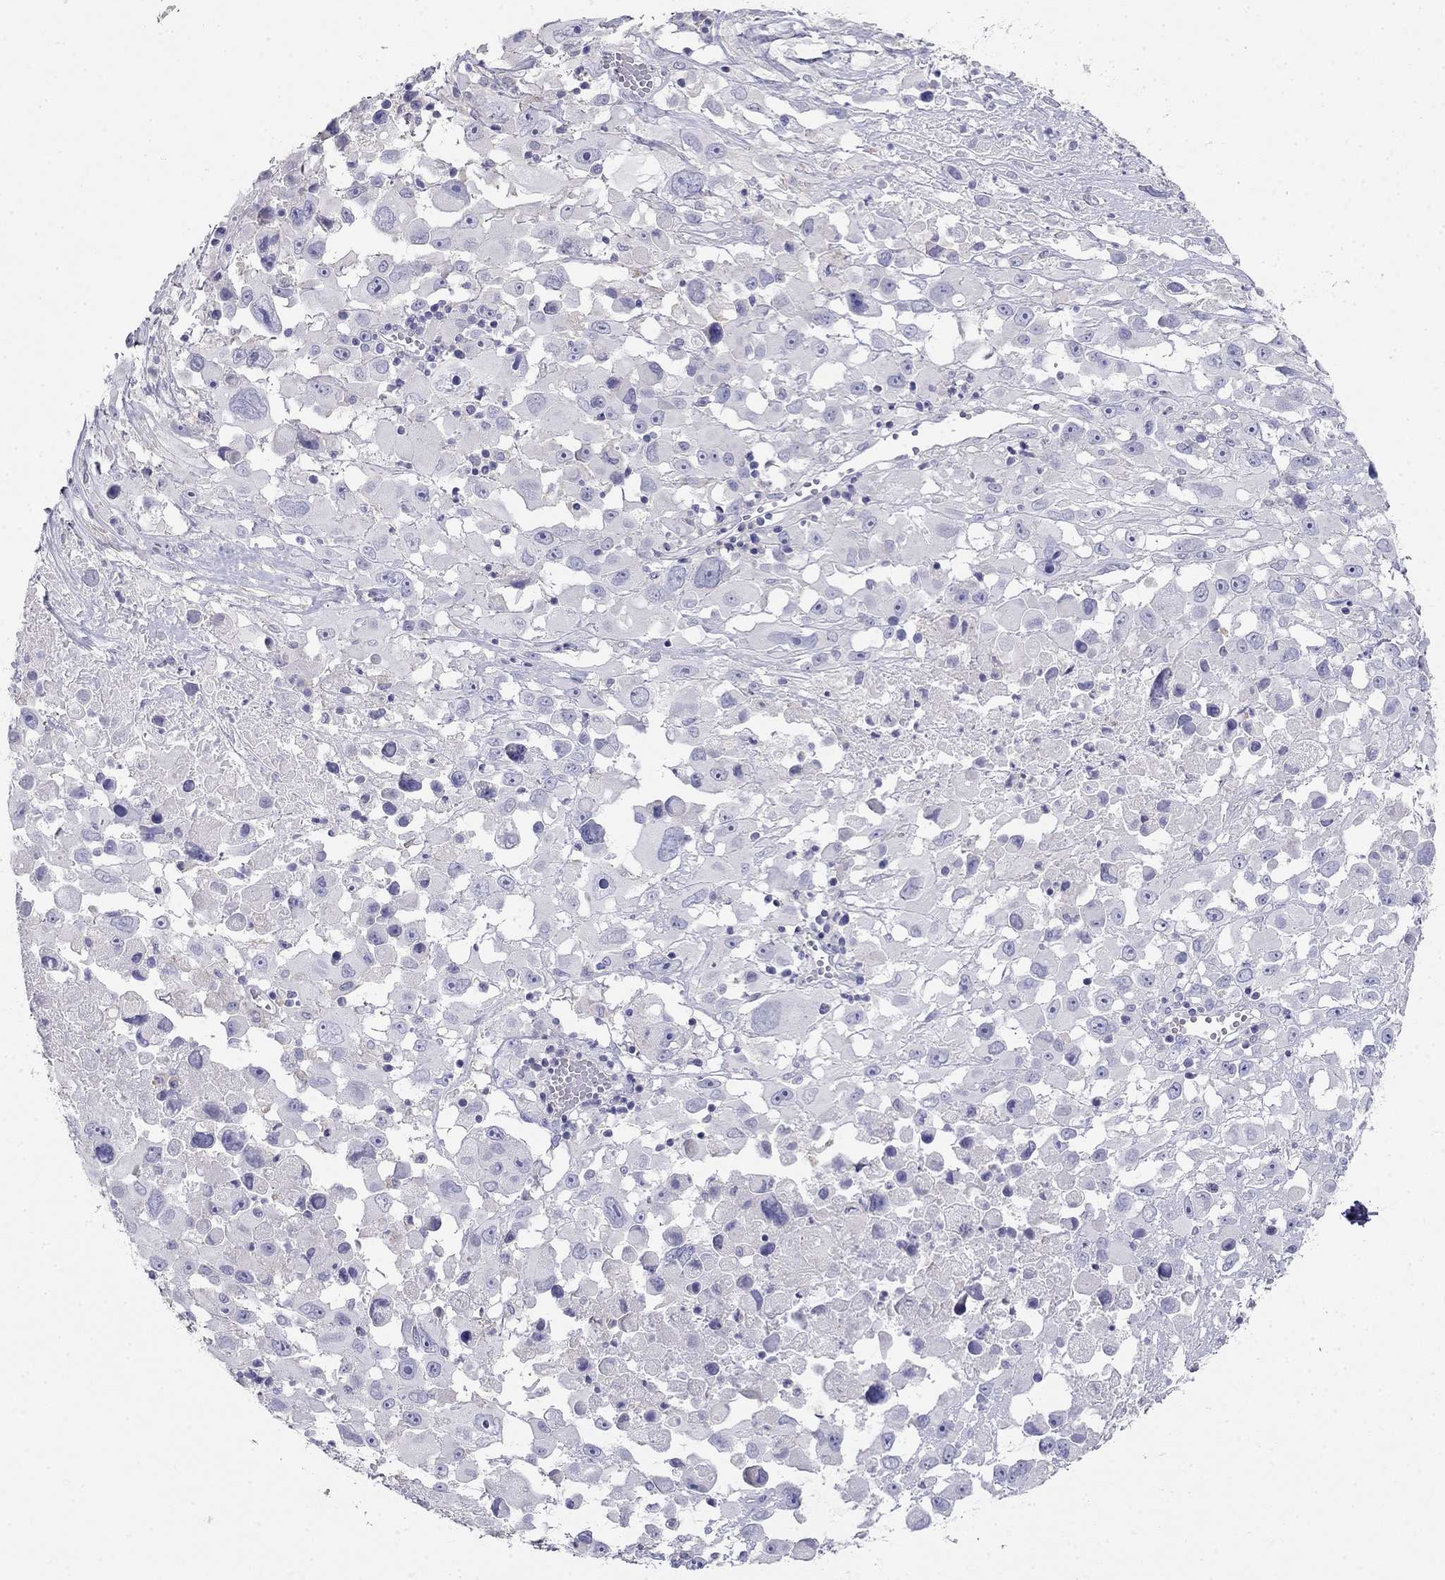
{"staining": {"intensity": "negative", "quantity": "none", "location": "none"}, "tissue": "melanoma", "cell_type": "Tumor cells", "image_type": "cancer", "snomed": [{"axis": "morphology", "description": "Malignant melanoma, Metastatic site"}, {"axis": "topography", "description": "Soft tissue"}], "caption": "Melanoma was stained to show a protein in brown. There is no significant positivity in tumor cells.", "gene": "LY6H", "patient": {"sex": "male", "age": 50}}